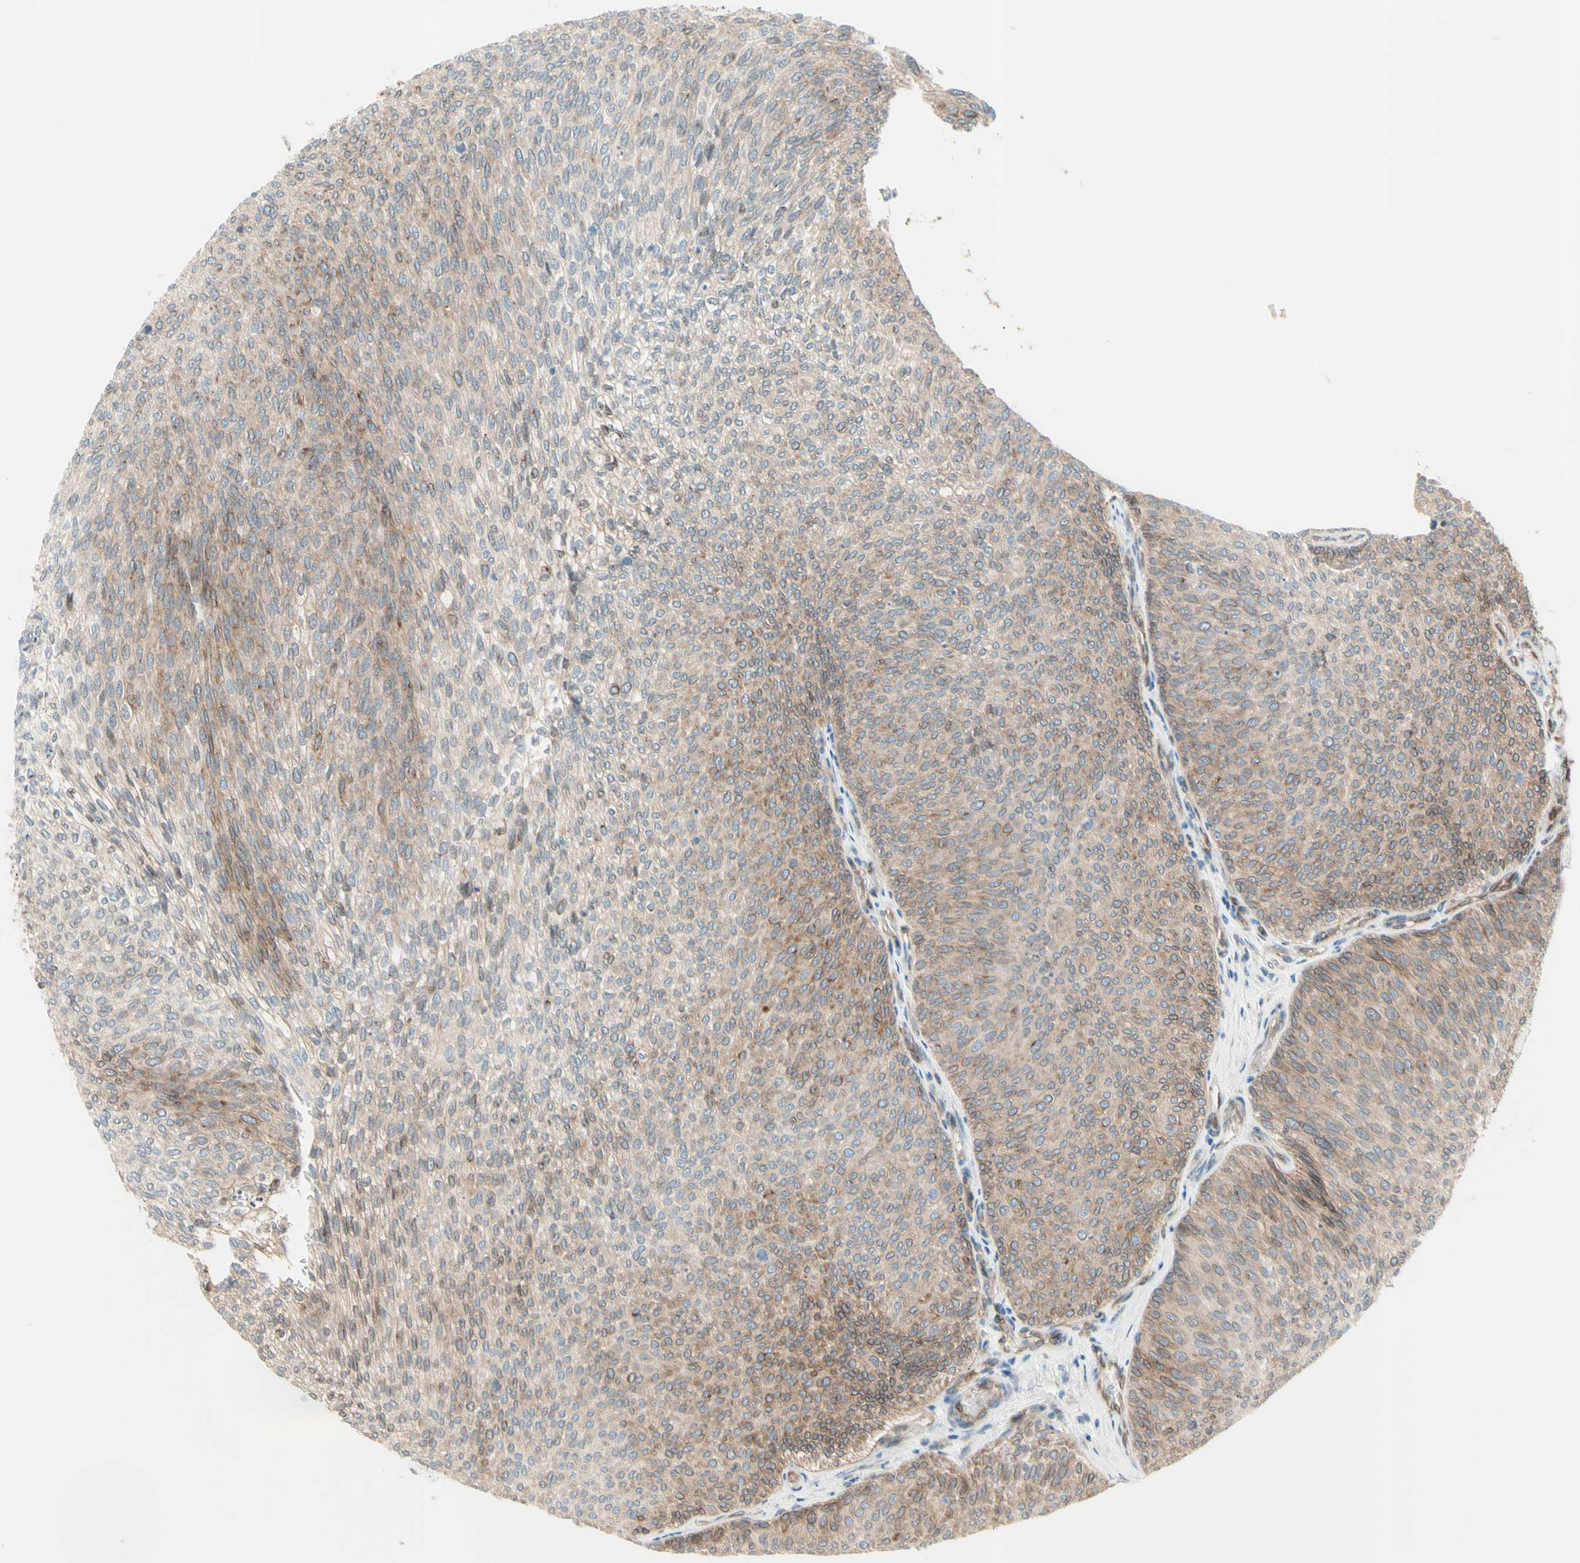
{"staining": {"intensity": "weak", "quantity": ">75%", "location": "cytoplasmic/membranous"}, "tissue": "urothelial cancer", "cell_type": "Tumor cells", "image_type": "cancer", "snomed": [{"axis": "morphology", "description": "Urothelial carcinoma, Low grade"}, {"axis": "topography", "description": "Urinary bladder"}], "caption": "Brown immunohistochemical staining in human low-grade urothelial carcinoma displays weak cytoplasmic/membranous staining in about >75% of tumor cells. Nuclei are stained in blue.", "gene": "TRAF2", "patient": {"sex": "female", "age": 79}}